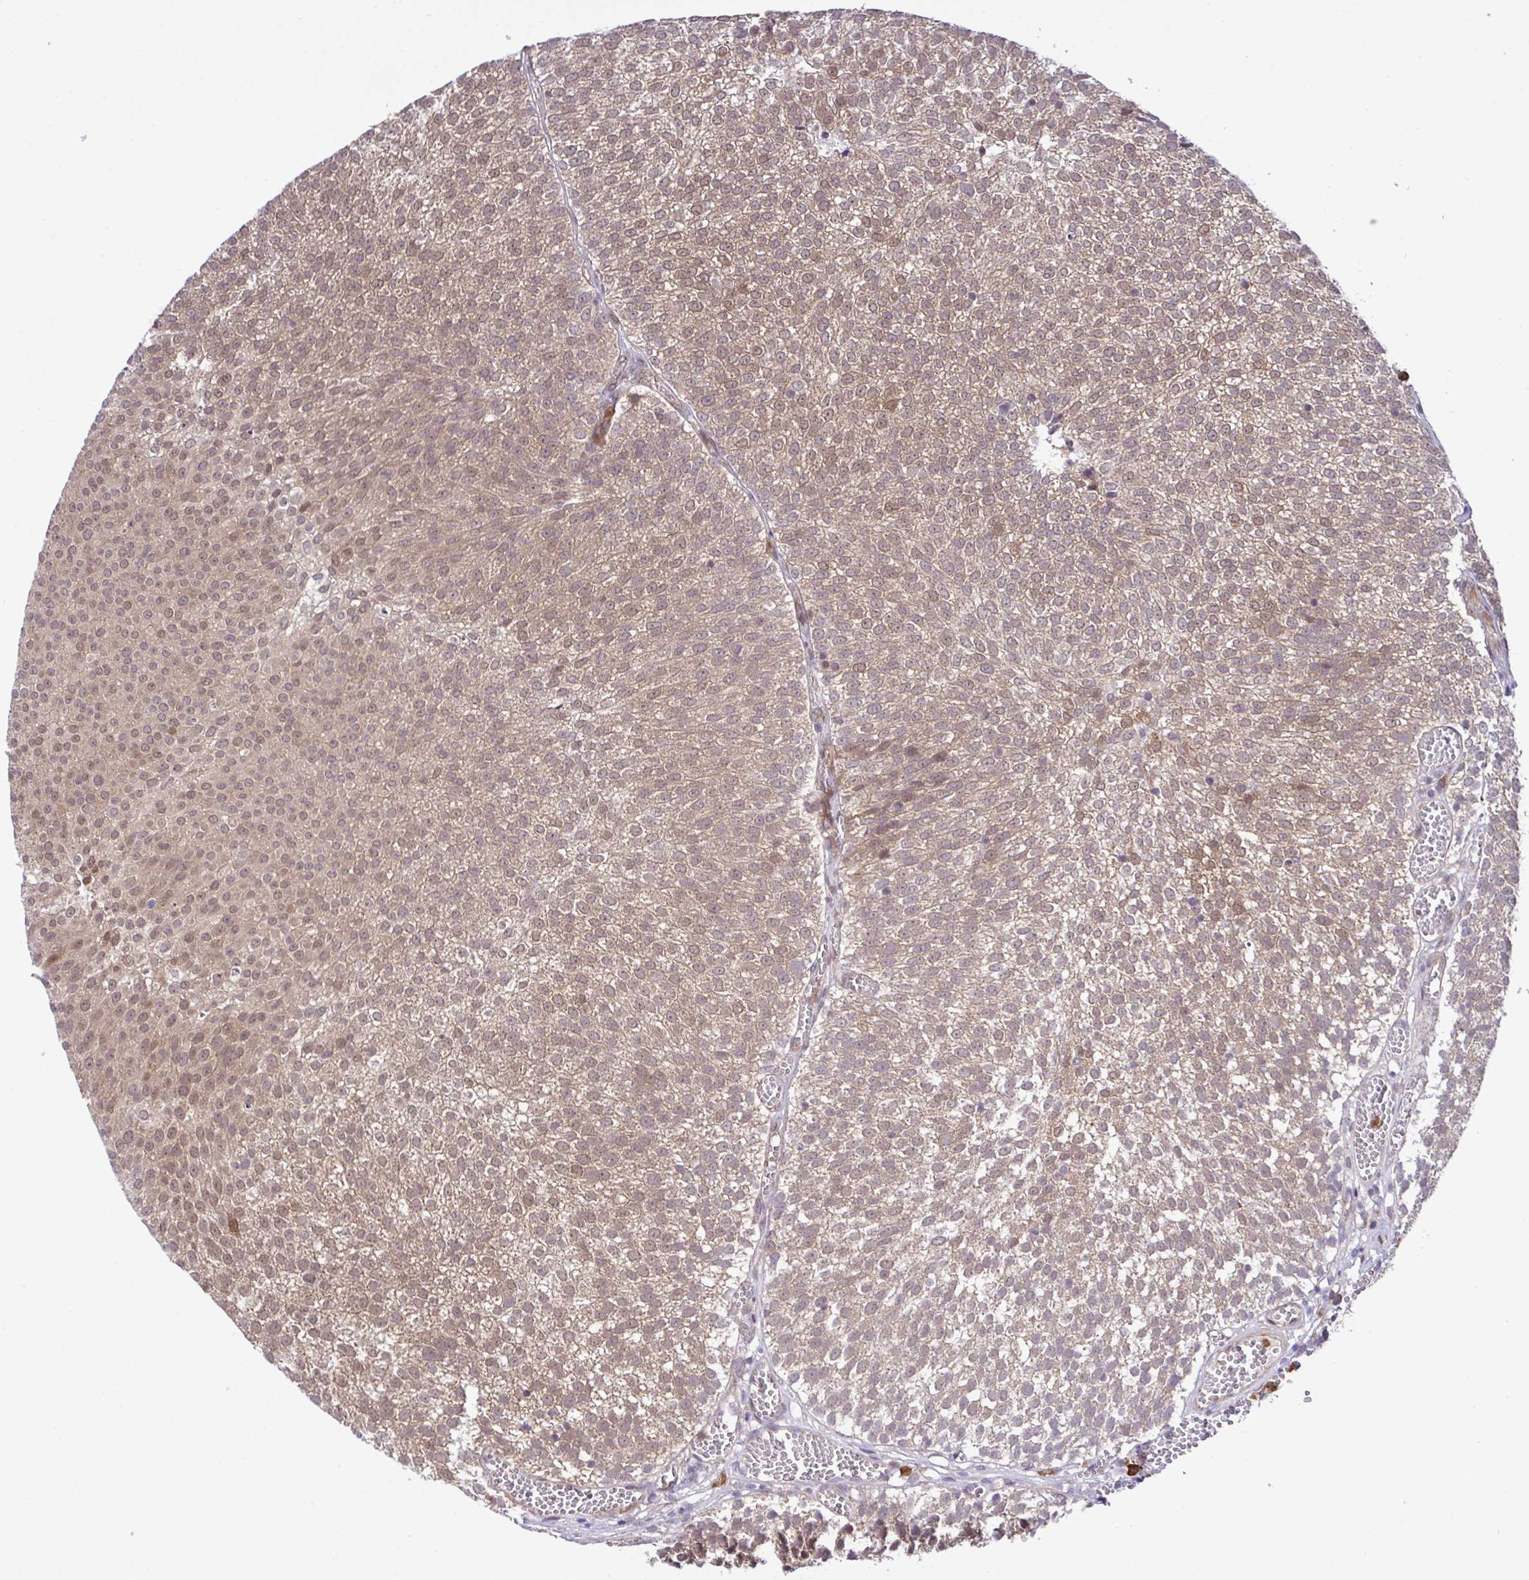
{"staining": {"intensity": "moderate", "quantity": ">75%", "location": "cytoplasmic/membranous,nuclear"}, "tissue": "urothelial cancer", "cell_type": "Tumor cells", "image_type": "cancer", "snomed": [{"axis": "morphology", "description": "Urothelial carcinoma, Low grade"}, {"axis": "topography", "description": "Urinary bladder"}], "caption": "Urothelial cancer was stained to show a protein in brown. There is medium levels of moderate cytoplasmic/membranous and nuclear expression in about >75% of tumor cells.", "gene": "CMPK1", "patient": {"sex": "female", "age": 79}}